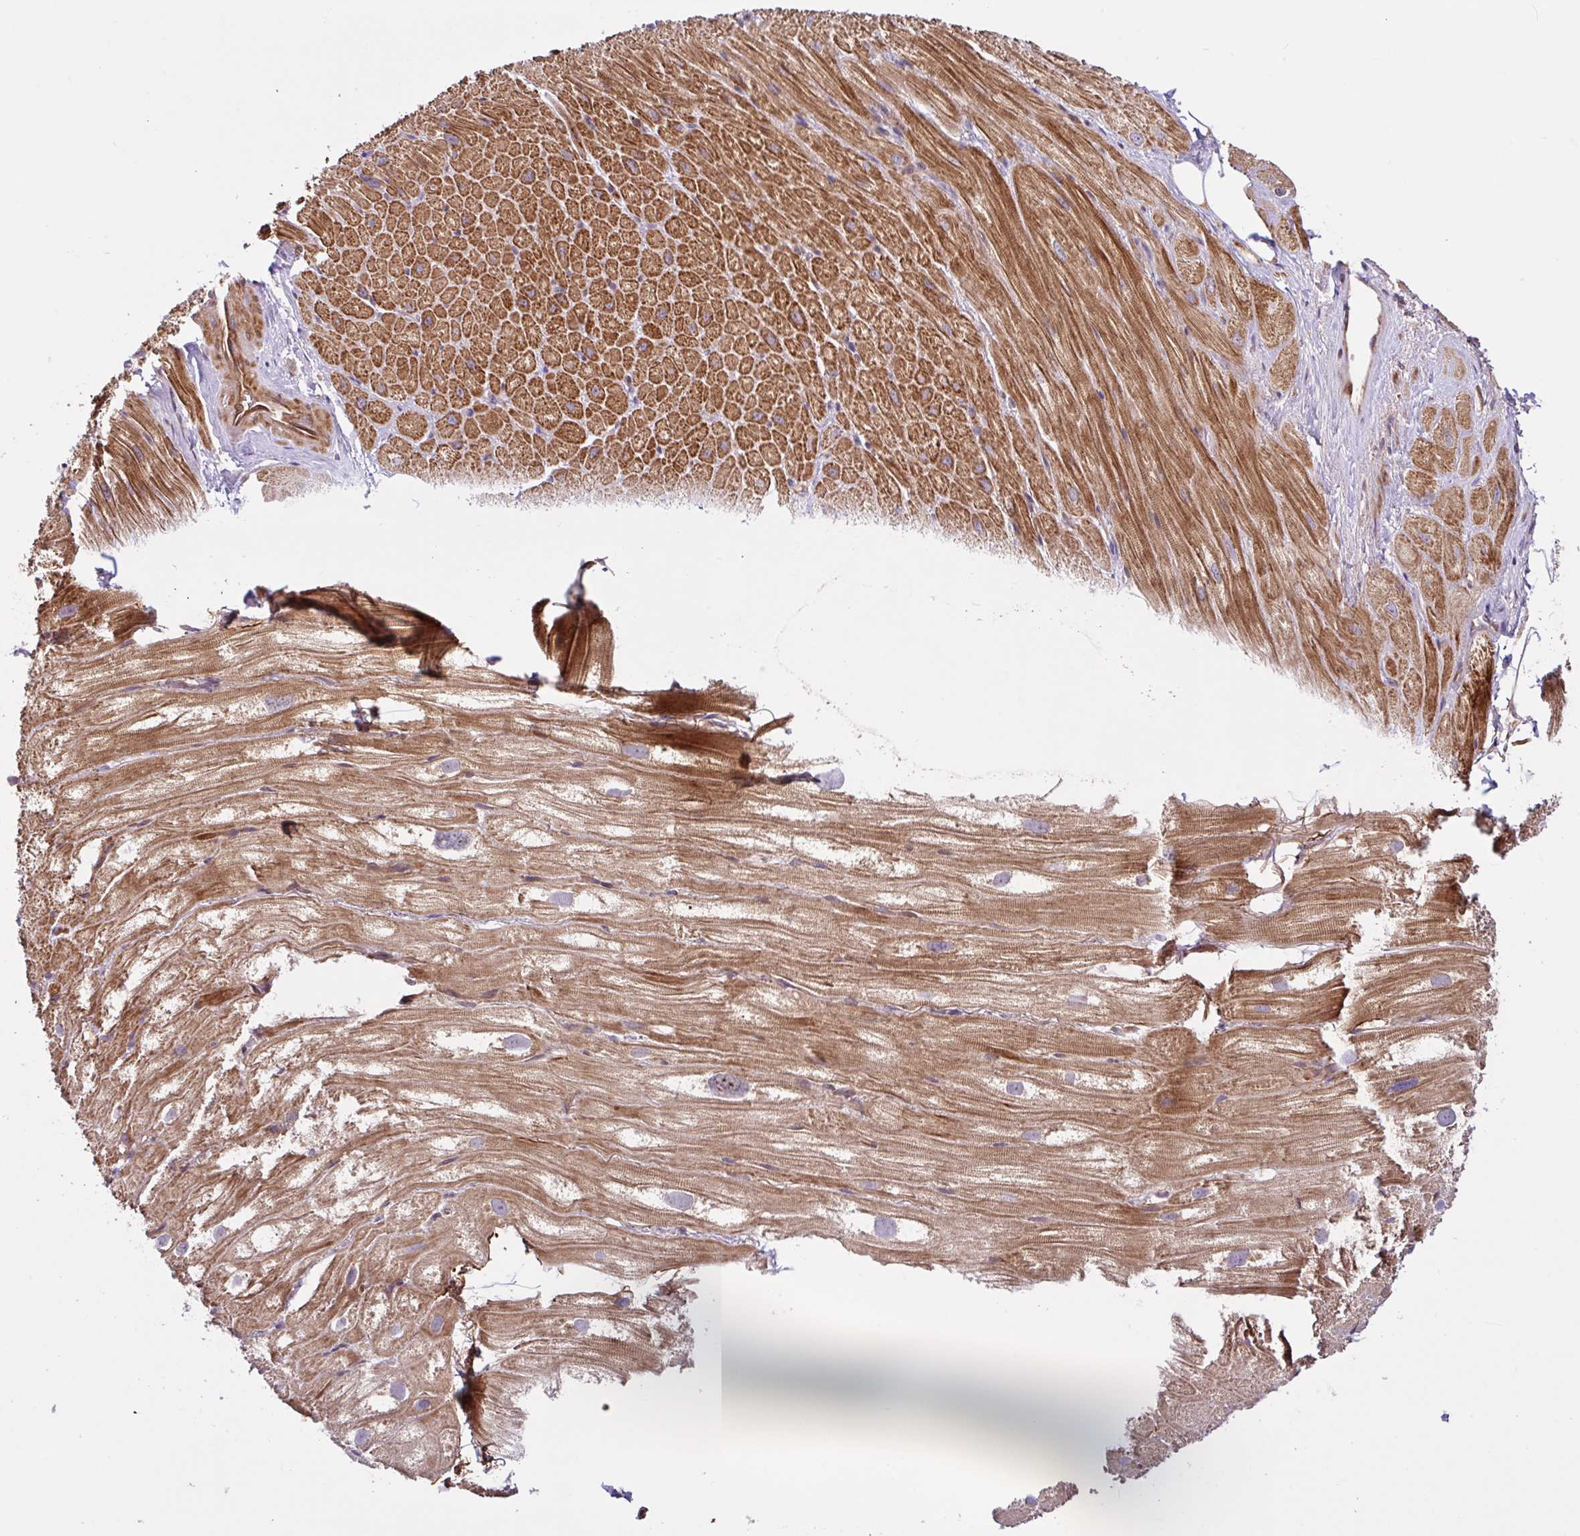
{"staining": {"intensity": "moderate", "quantity": ">75%", "location": "cytoplasmic/membranous"}, "tissue": "heart muscle", "cell_type": "Cardiomyocytes", "image_type": "normal", "snomed": [{"axis": "morphology", "description": "Normal tissue, NOS"}, {"axis": "topography", "description": "Heart"}], "caption": "An immunohistochemistry (IHC) histopathology image of unremarkable tissue is shown. Protein staining in brown shows moderate cytoplasmic/membranous positivity in heart muscle within cardiomyocytes. The protein is stained brown, and the nuclei are stained in blue (DAB (3,3'-diaminobenzidine) IHC with brightfield microscopy, high magnification).", "gene": "NTPCR", "patient": {"sex": "male", "age": 62}}